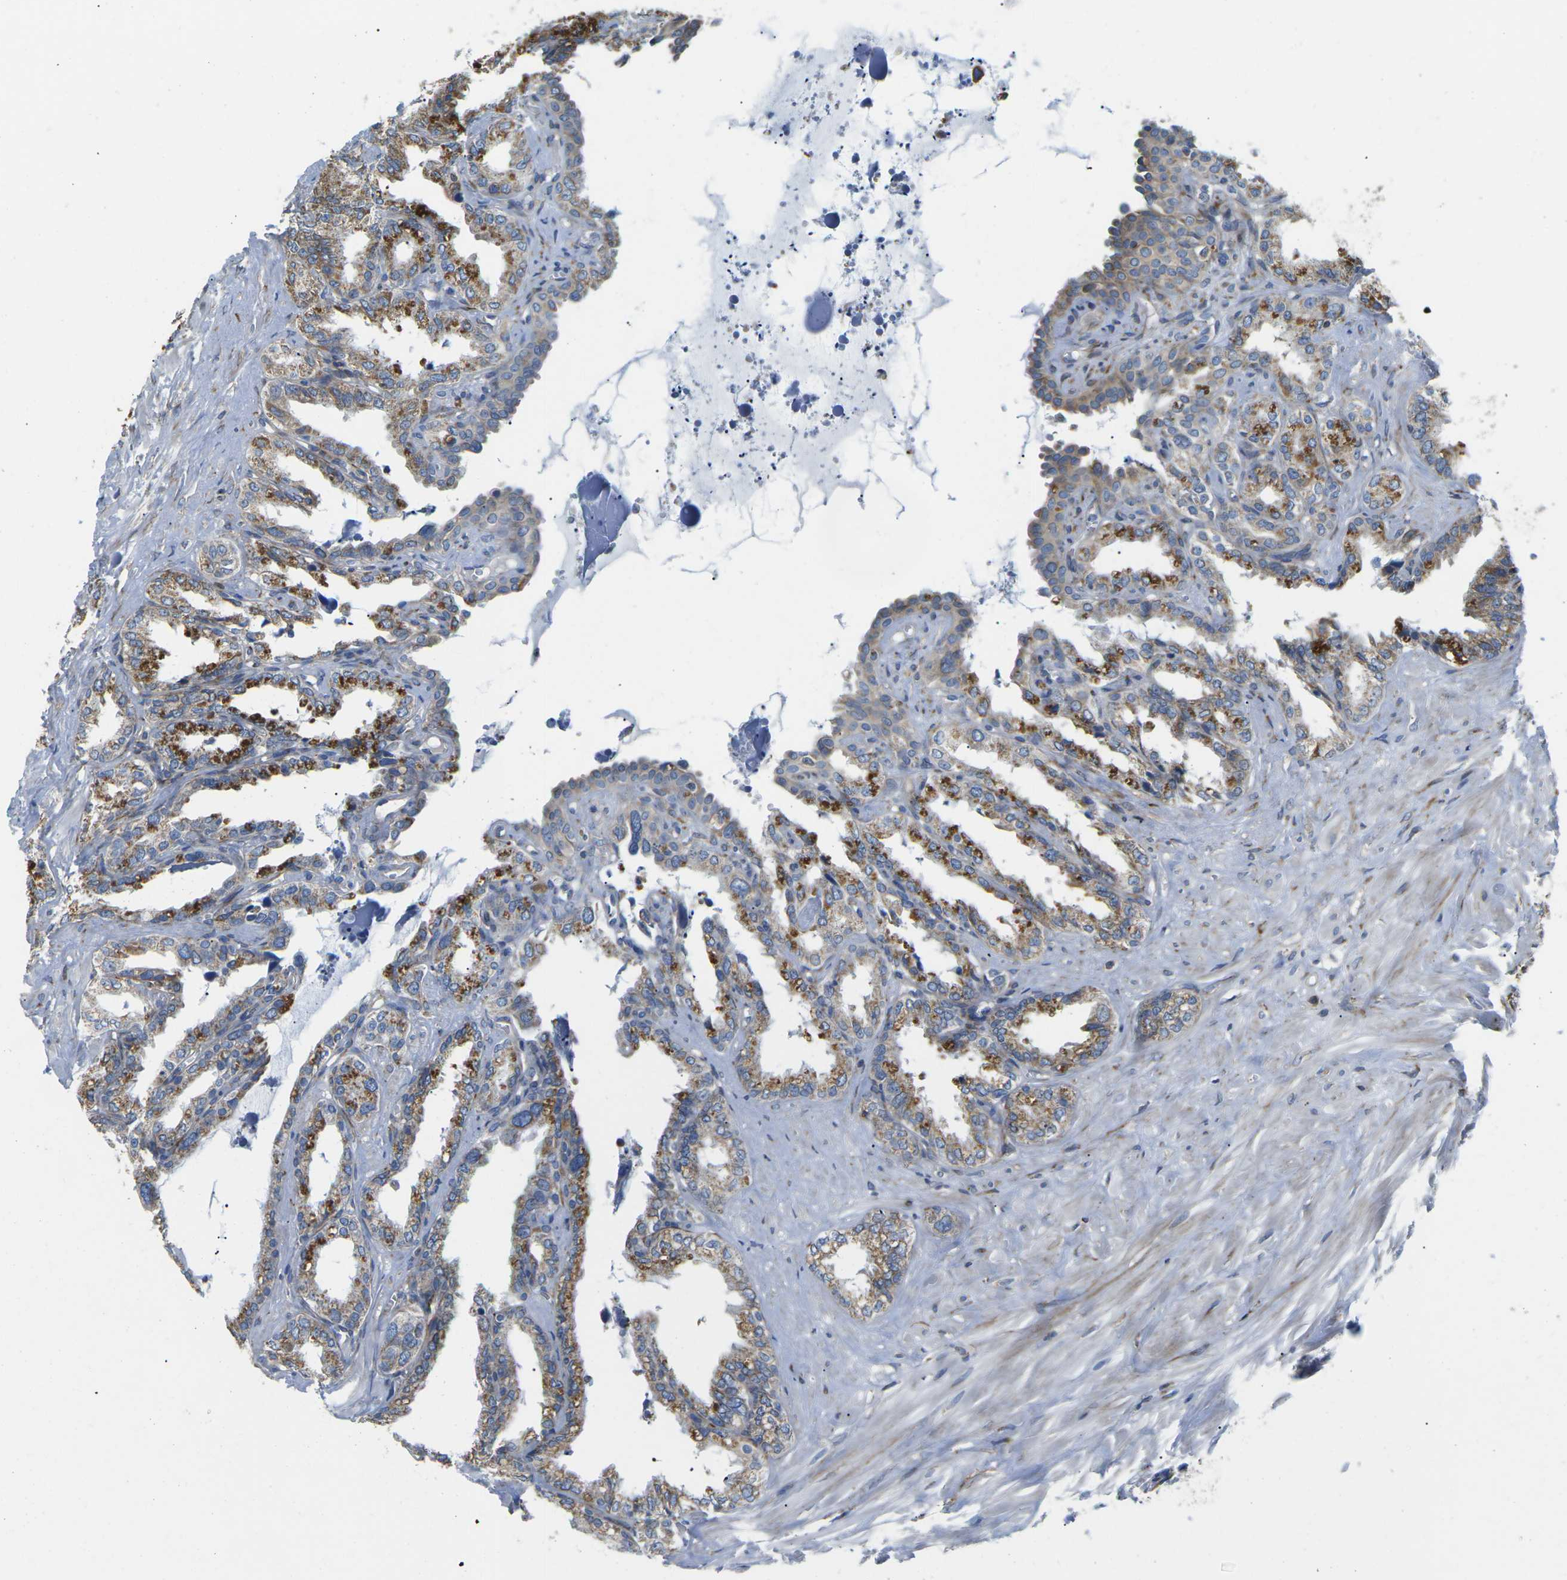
{"staining": {"intensity": "moderate", "quantity": ">75%", "location": "cytoplasmic/membranous"}, "tissue": "seminal vesicle", "cell_type": "Glandular cells", "image_type": "normal", "snomed": [{"axis": "morphology", "description": "Normal tissue, NOS"}, {"axis": "topography", "description": "Seminal veicle"}], "caption": "Immunohistochemical staining of benign human seminal vesicle demonstrates >75% levels of moderate cytoplasmic/membranous protein expression in about >75% of glandular cells. The staining is performed using DAB brown chromogen to label protein expression. The nuclei are counter-stained blue using hematoxylin.", "gene": "TMEFF2", "patient": {"sex": "male", "age": 64}}